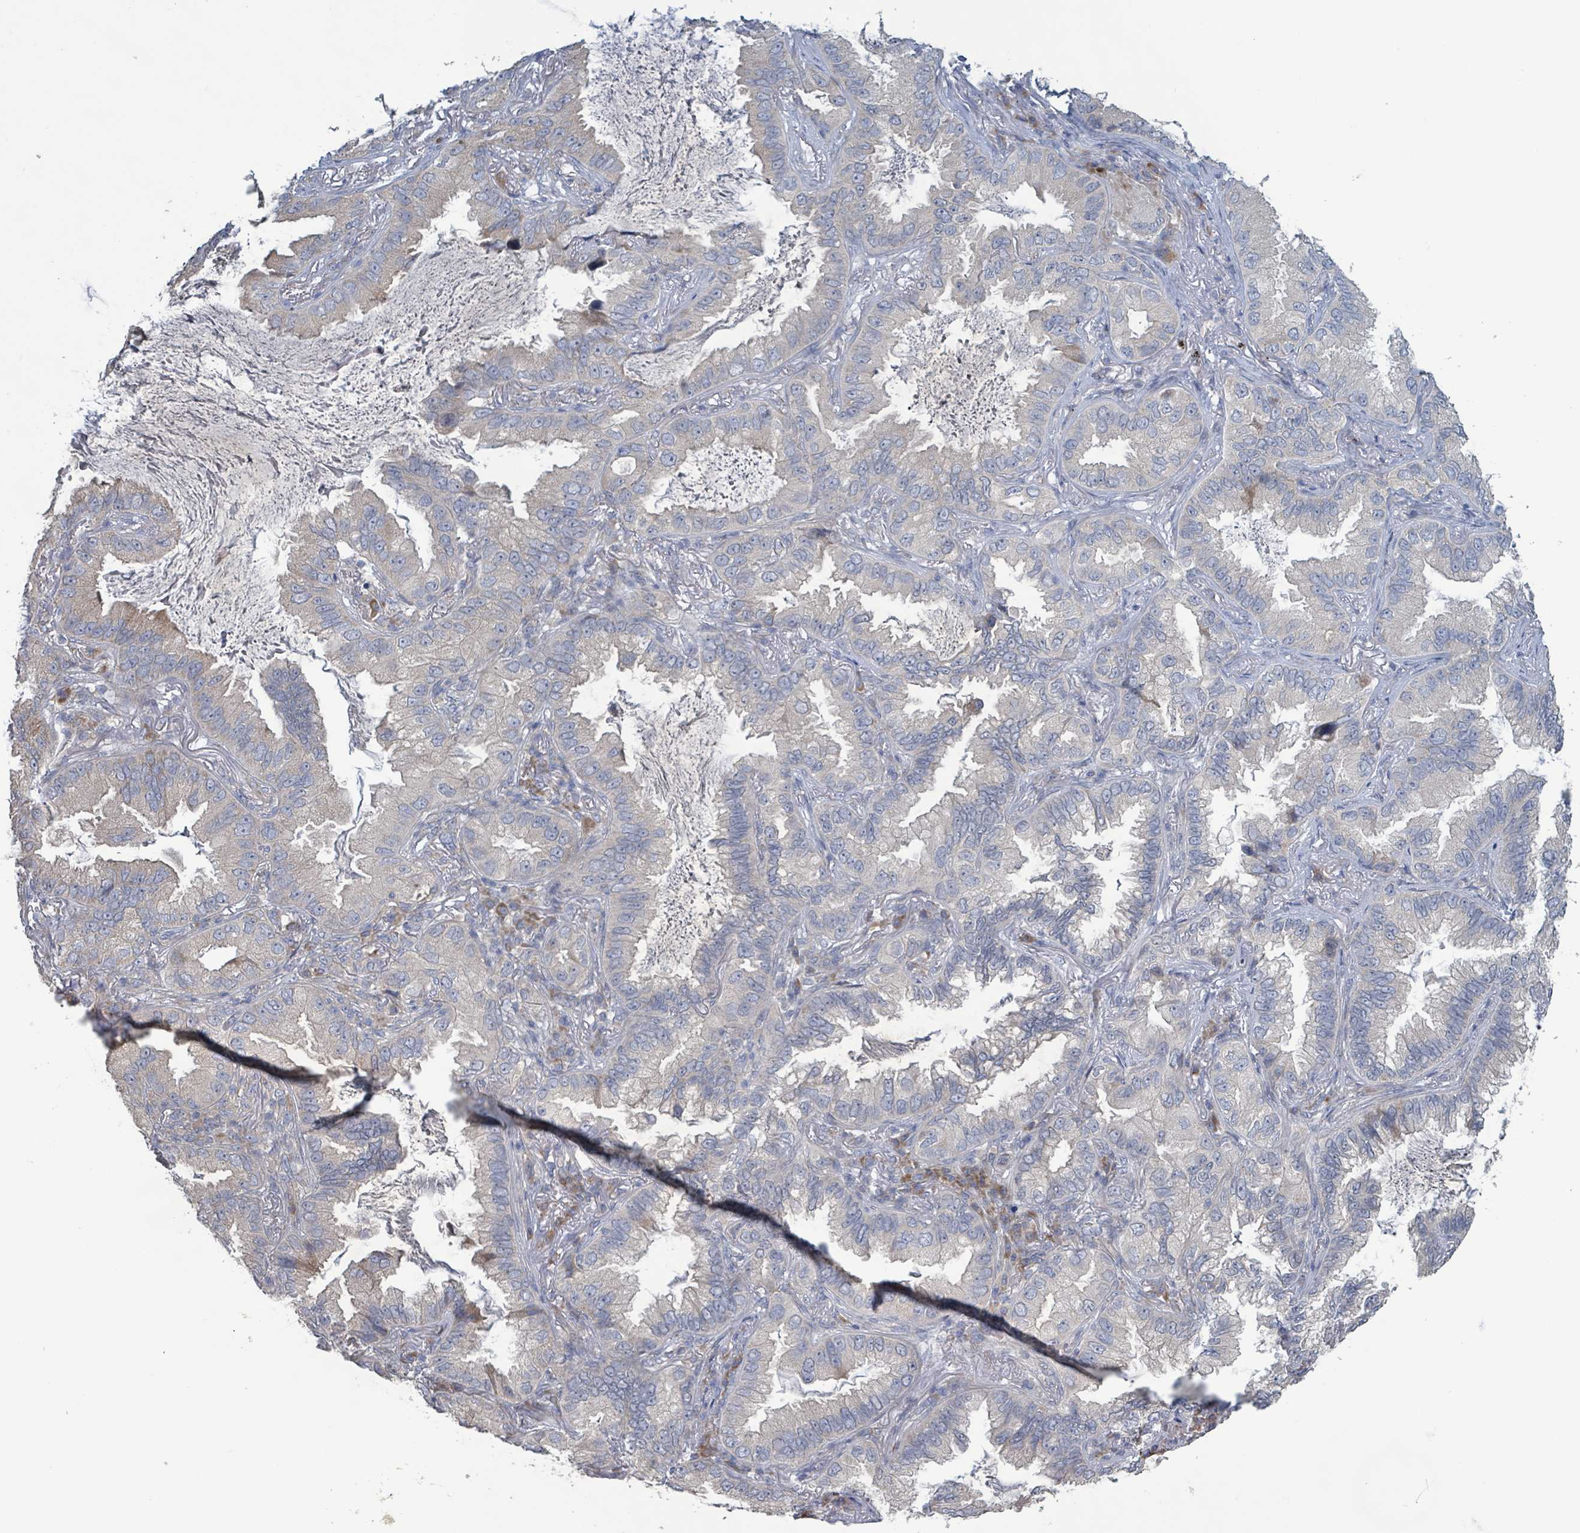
{"staining": {"intensity": "weak", "quantity": "<25%", "location": "cytoplasmic/membranous"}, "tissue": "lung cancer", "cell_type": "Tumor cells", "image_type": "cancer", "snomed": [{"axis": "morphology", "description": "Adenocarcinoma, NOS"}, {"axis": "topography", "description": "Lung"}], "caption": "Human lung cancer stained for a protein using immunohistochemistry shows no staining in tumor cells.", "gene": "RPL32", "patient": {"sex": "female", "age": 69}}